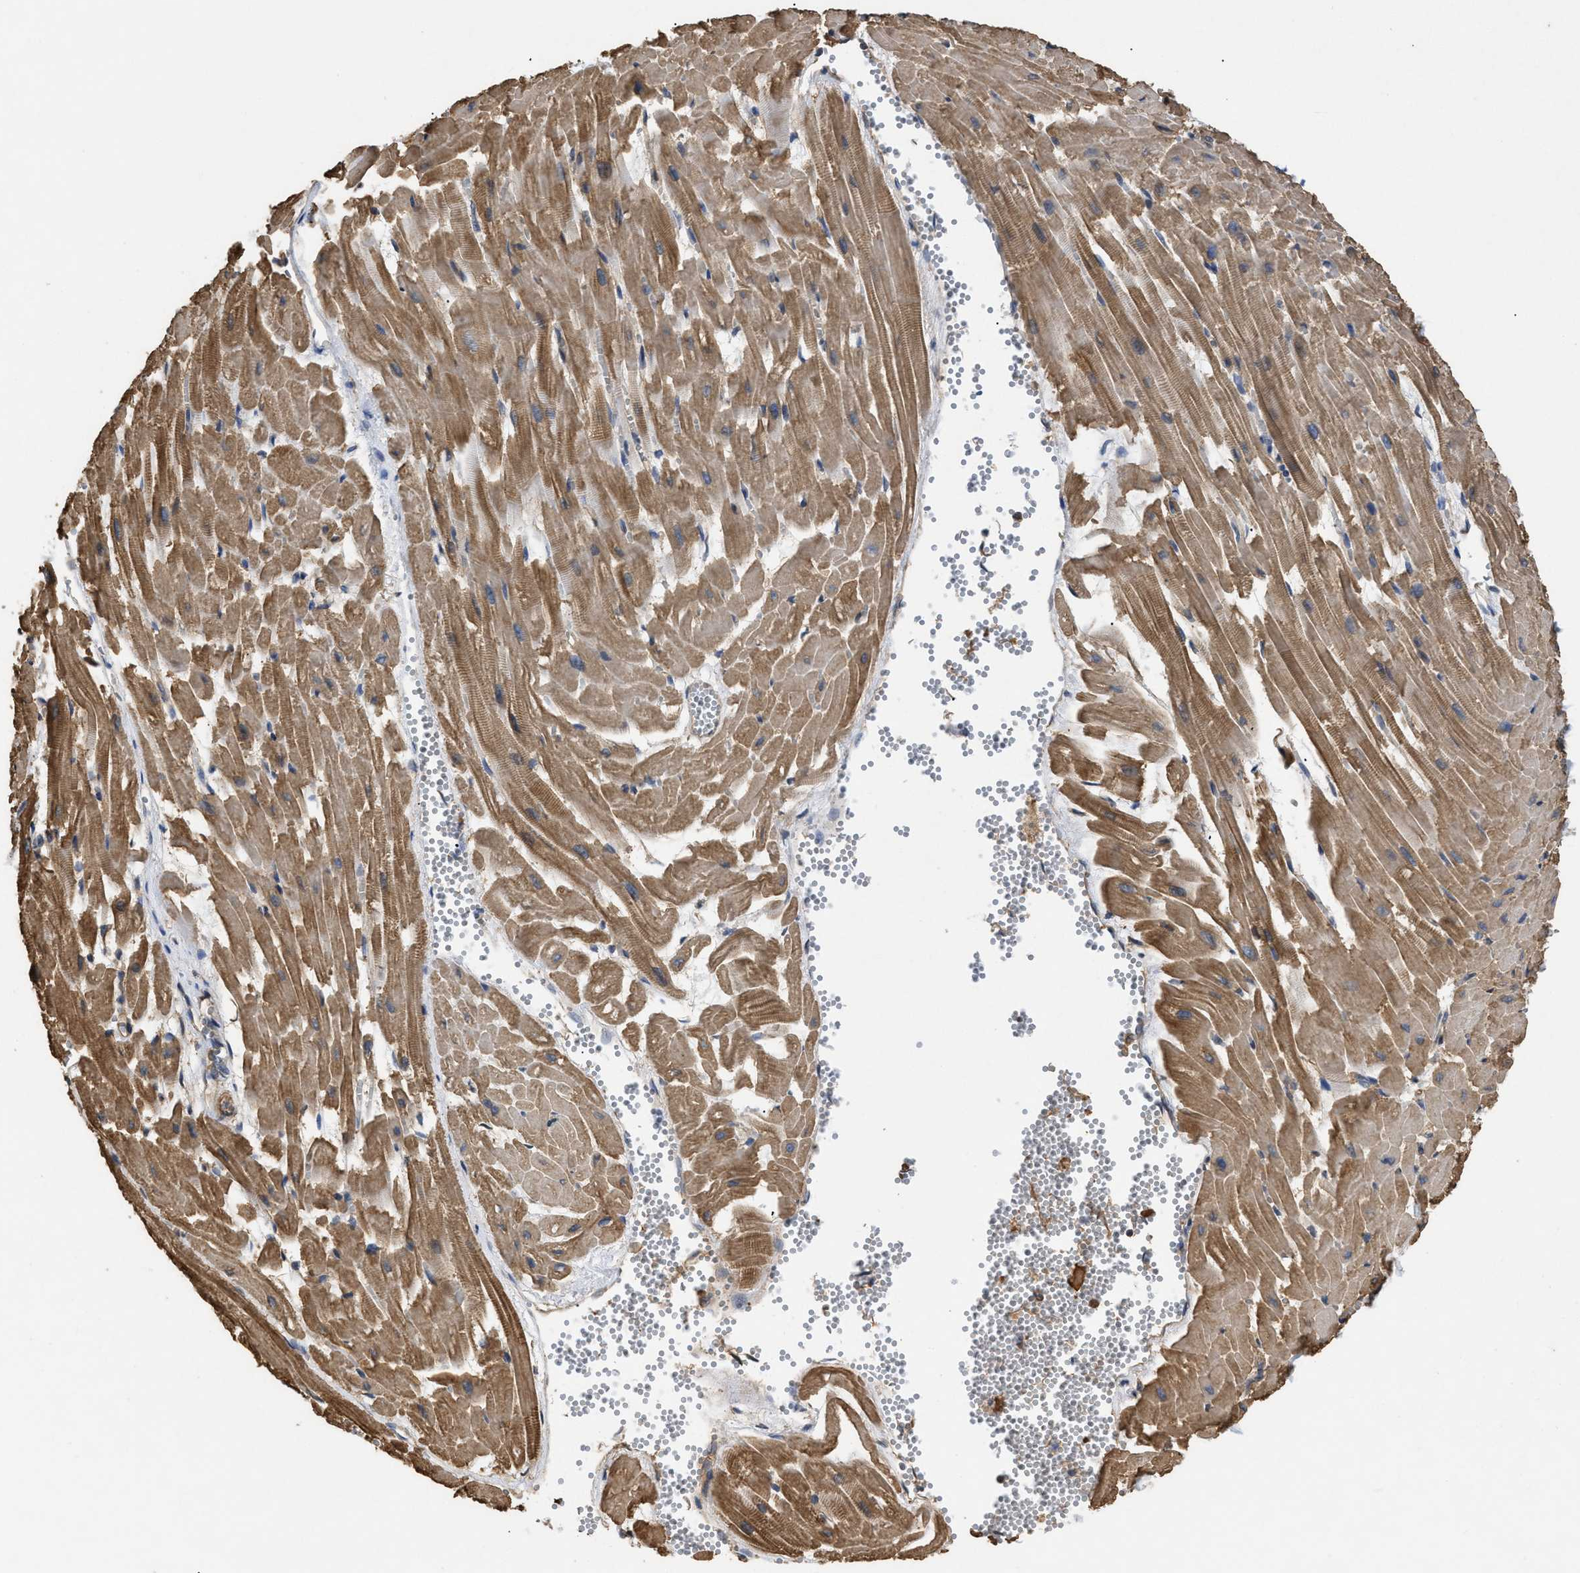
{"staining": {"intensity": "moderate", "quantity": ">75%", "location": "cytoplasmic/membranous"}, "tissue": "heart muscle", "cell_type": "Cardiomyocytes", "image_type": "normal", "snomed": [{"axis": "morphology", "description": "Normal tissue, NOS"}, {"axis": "topography", "description": "Heart"}], "caption": "Immunohistochemical staining of benign human heart muscle demonstrates medium levels of moderate cytoplasmic/membranous expression in approximately >75% of cardiomyocytes. (DAB (3,3'-diaminobenzidine) IHC, brown staining for protein, blue staining for nuclei).", "gene": "CALM1", "patient": {"sex": "female", "age": 19}}